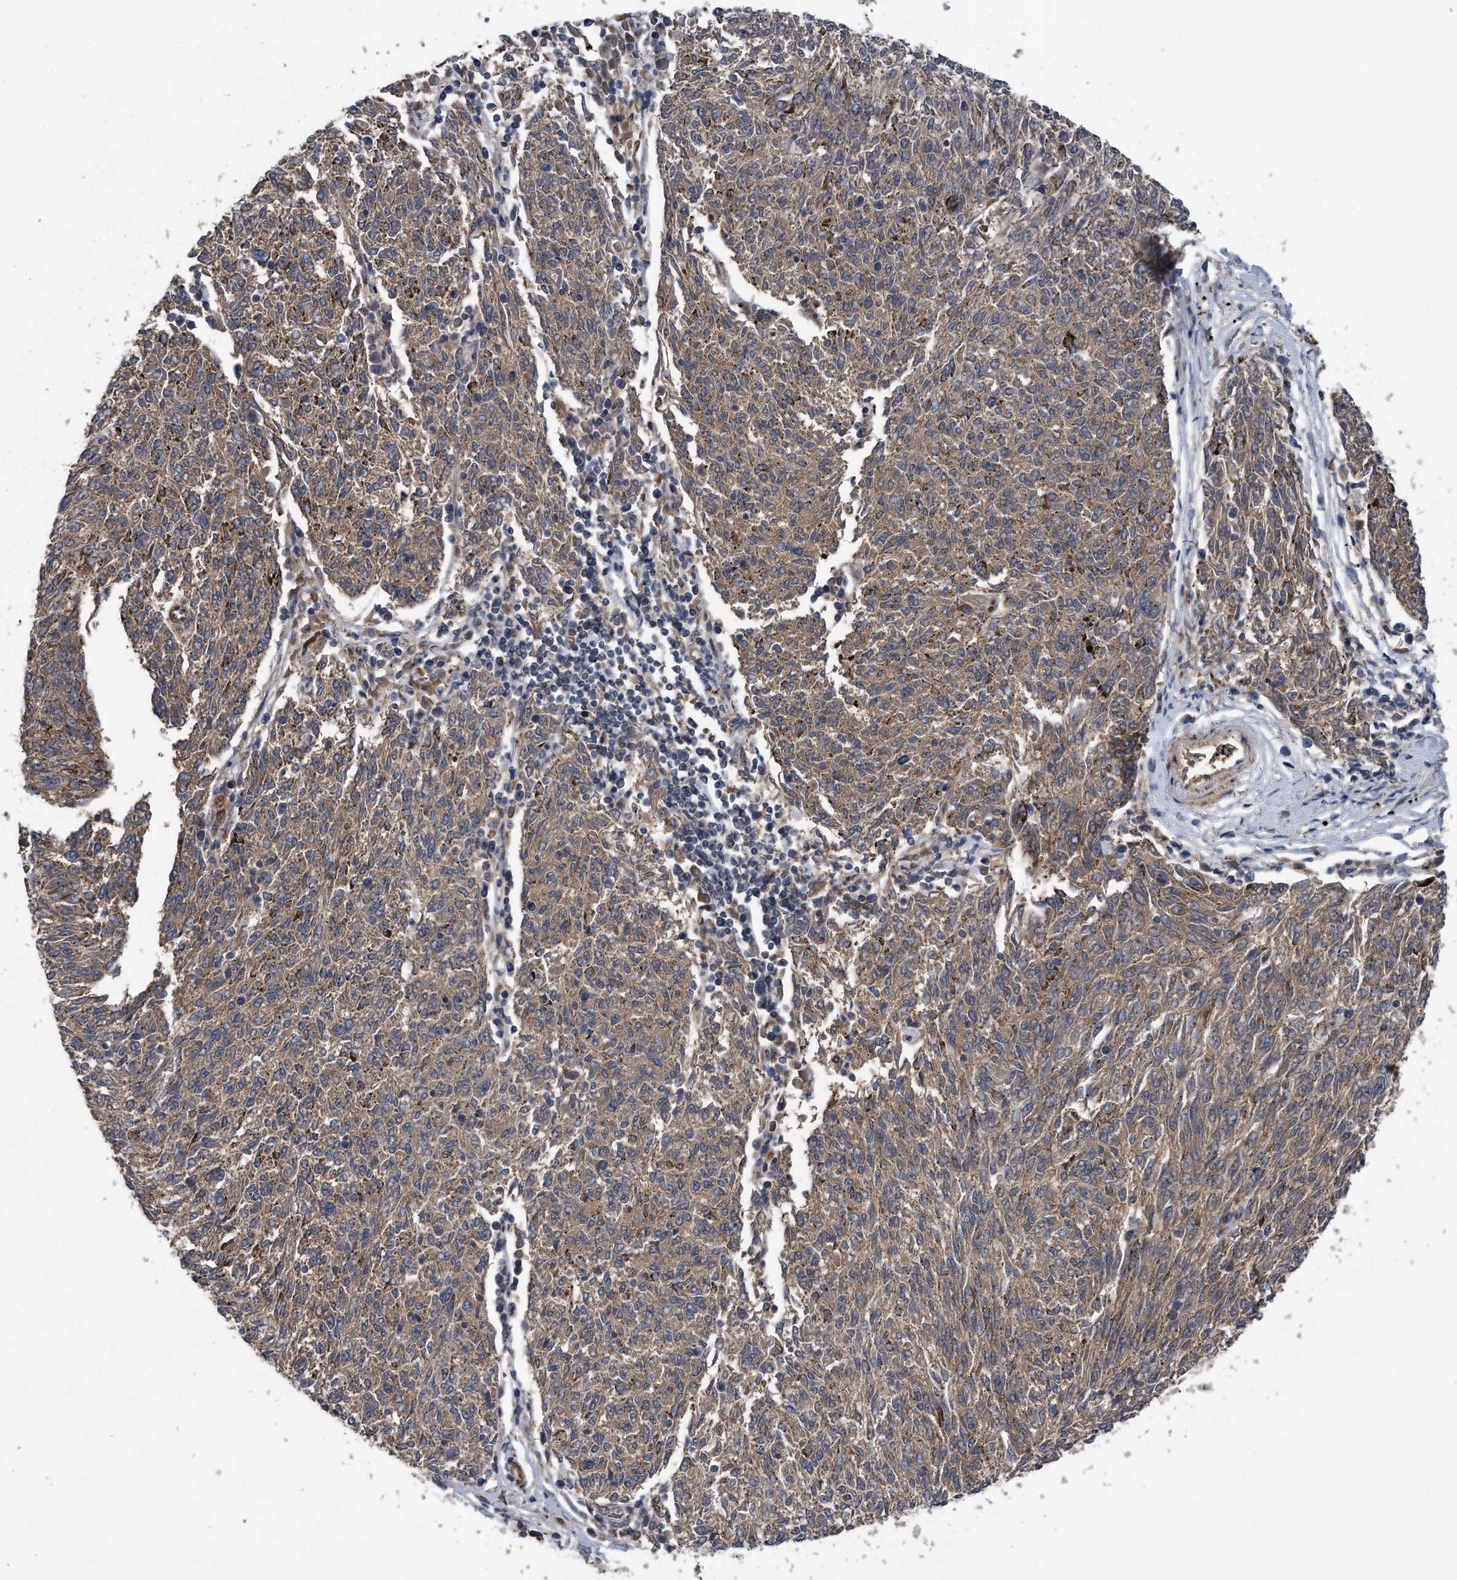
{"staining": {"intensity": "weak", "quantity": ">75%", "location": "cytoplasmic/membranous"}, "tissue": "melanoma", "cell_type": "Tumor cells", "image_type": "cancer", "snomed": [{"axis": "morphology", "description": "Malignant melanoma, NOS"}, {"axis": "topography", "description": "Skin"}], "caption": "Protein staining of malignant melanoma tissue exhibits weak cytoplasmic/membranous expression in approximately >75% of tumor cells.", "gene": "ZNF79", "patient": {"sex": "female", "age": 72}}